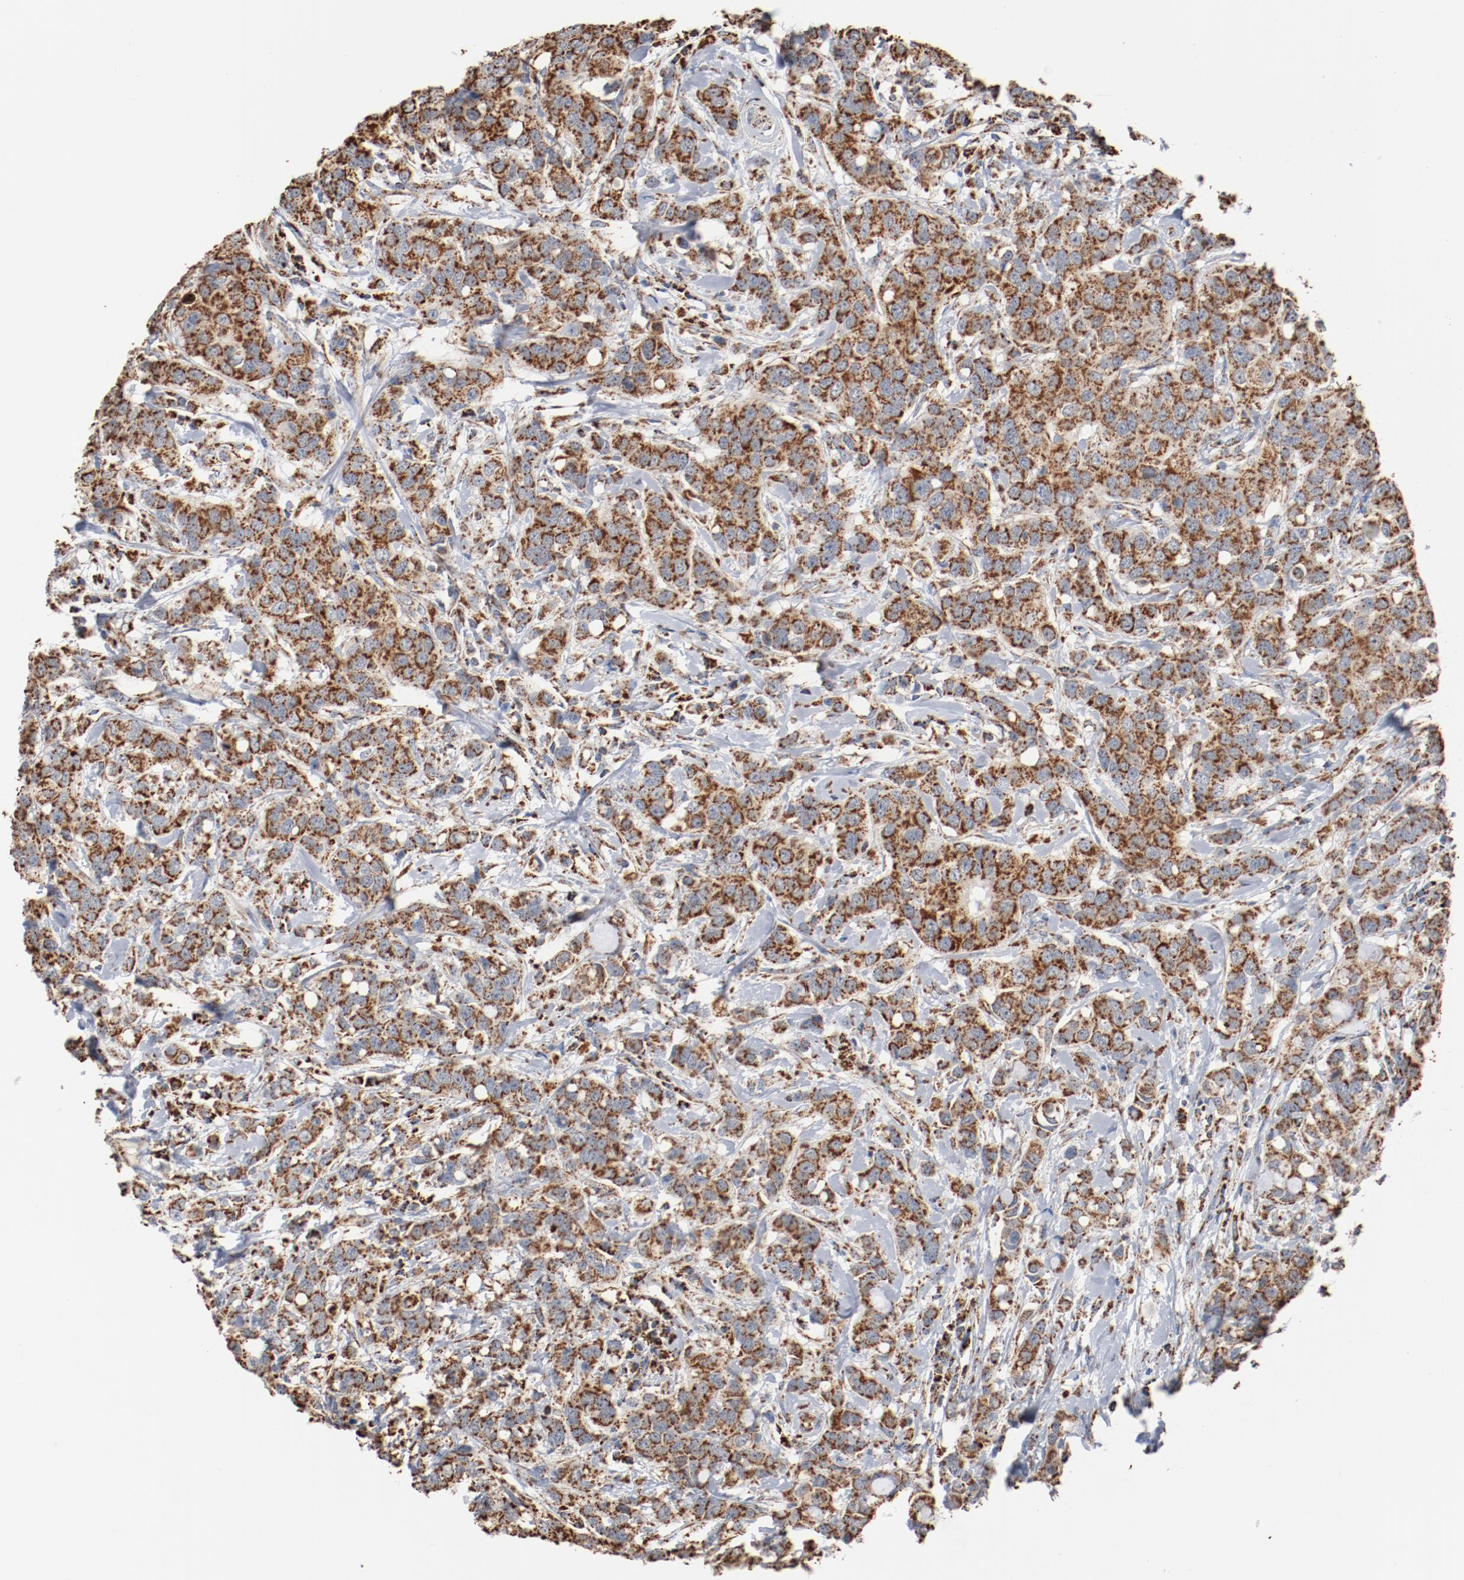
{"staining": {"intensity": "moderate", "quantity": ">75%", "location": "cytoplasmic/membranous"}, "tissue": "breast cancer", "cell_type": "Tumor cells", "image_type": "cancer", "snomed": [{"axis": "morphology", "description": "Duct carcinoma"}, {"axis": "topography", "description": "Breast"}], "caption": "This micrograph demonstrates infiltrating ductal carcinoma (breast) stained with immunohistochemistry (IHC) to label a protein in brown. The cytoplasmic/membranous of tumor cells show moderate positivity for the protein. Nuclei are counter-stained blue.", "gene": "NDUFS4", "patient": {"sex": "female", "age": 27}}